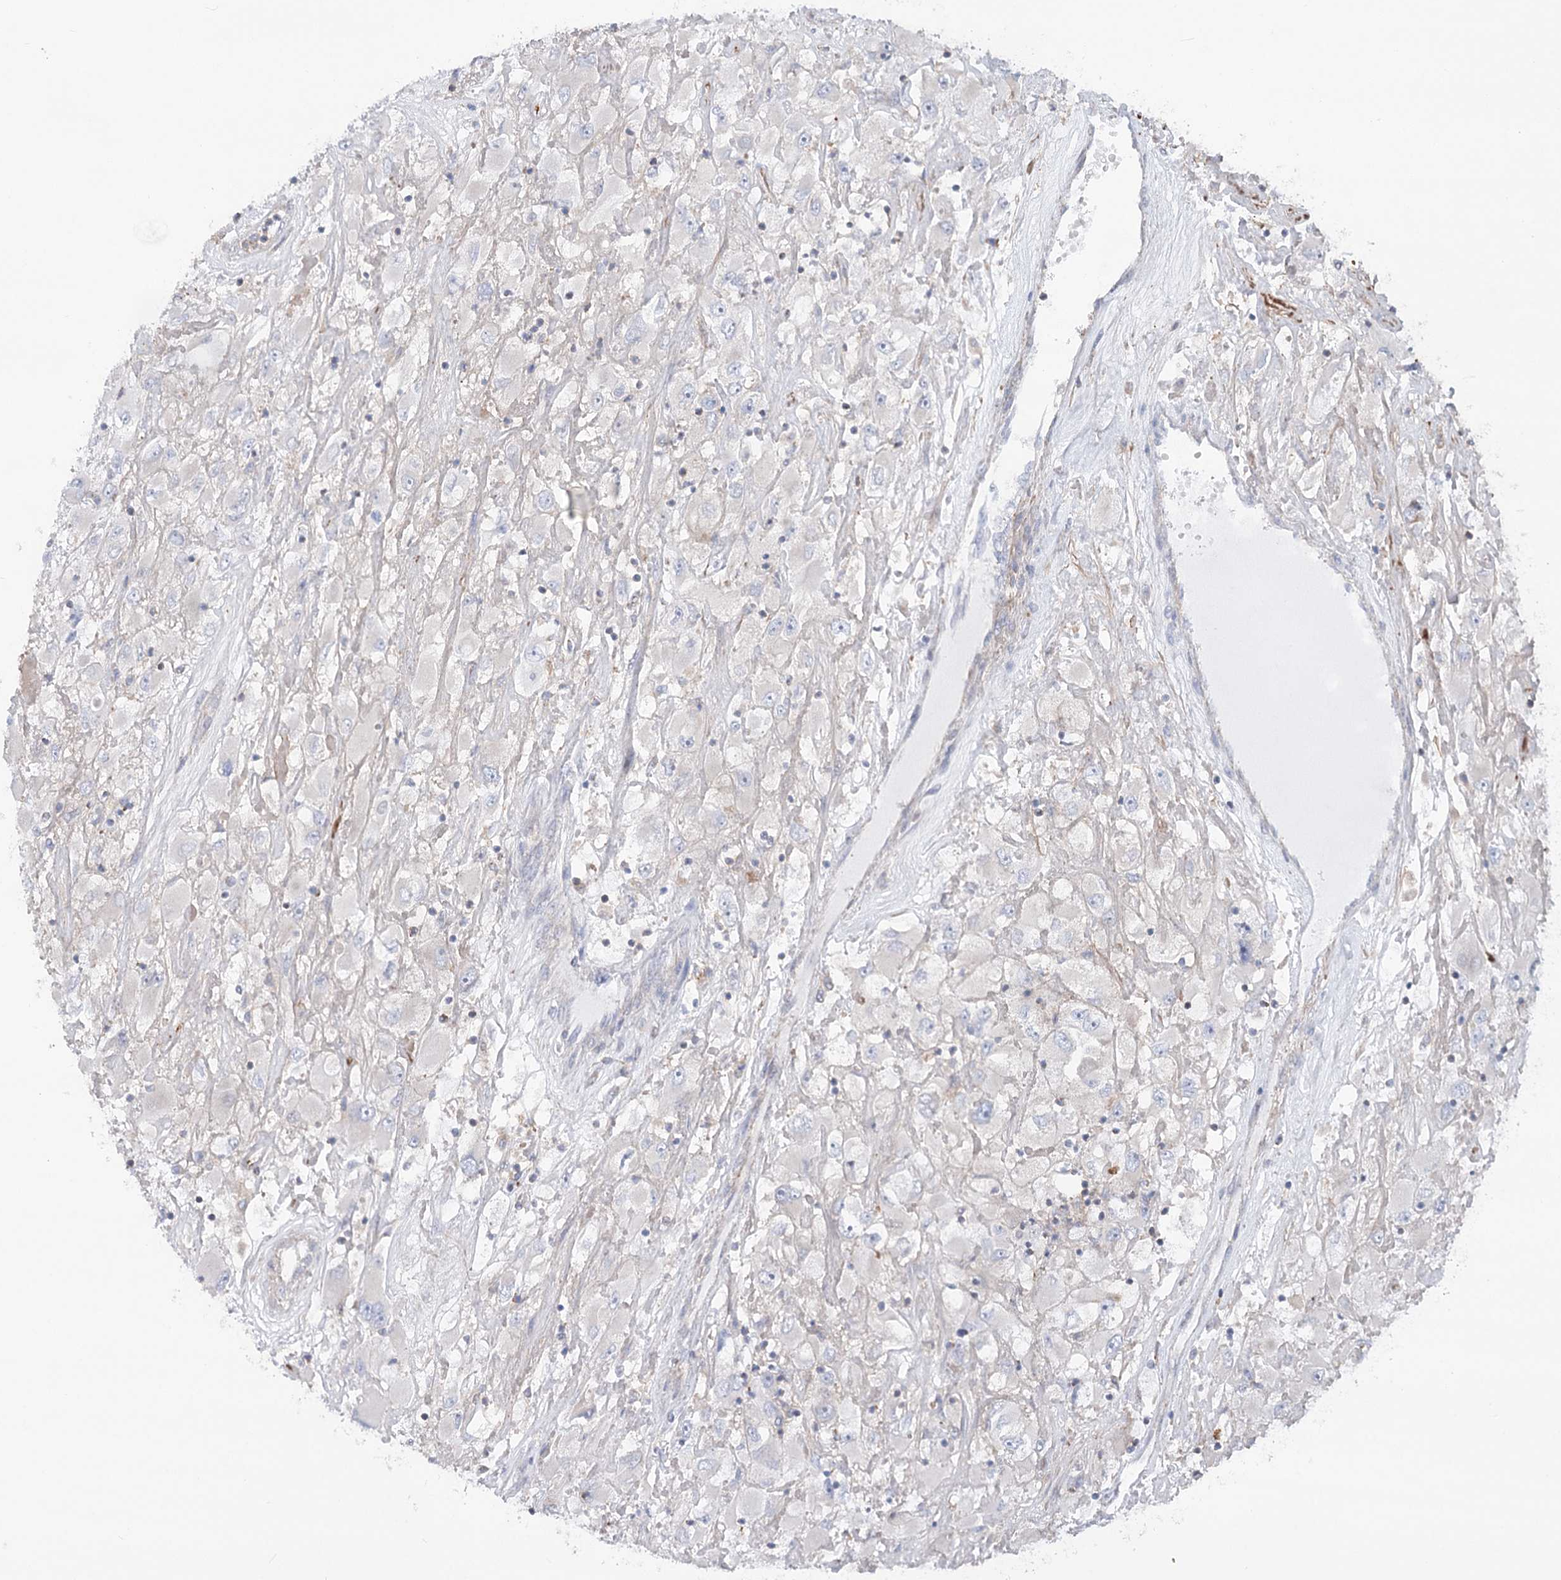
{"staining": {"intensity": "negative", "quantity": "none", "location": "none"}, "tissue": "renal cancer", "cell_type": "Tumor cells", "image_type": "cancer", "snomed": [{"axis": "morphology", "description": "Adenocarcinoma, NOS"}, {"axis": "topography", "description": "Kidney"}], "caption": "Human renal adenocarcinoma stained for a protein using immunohistochemistry (IHC) shows no staining in tumor cells.", "gene": "LARP1B", "patient": {"sex": "female", "age": 52}}